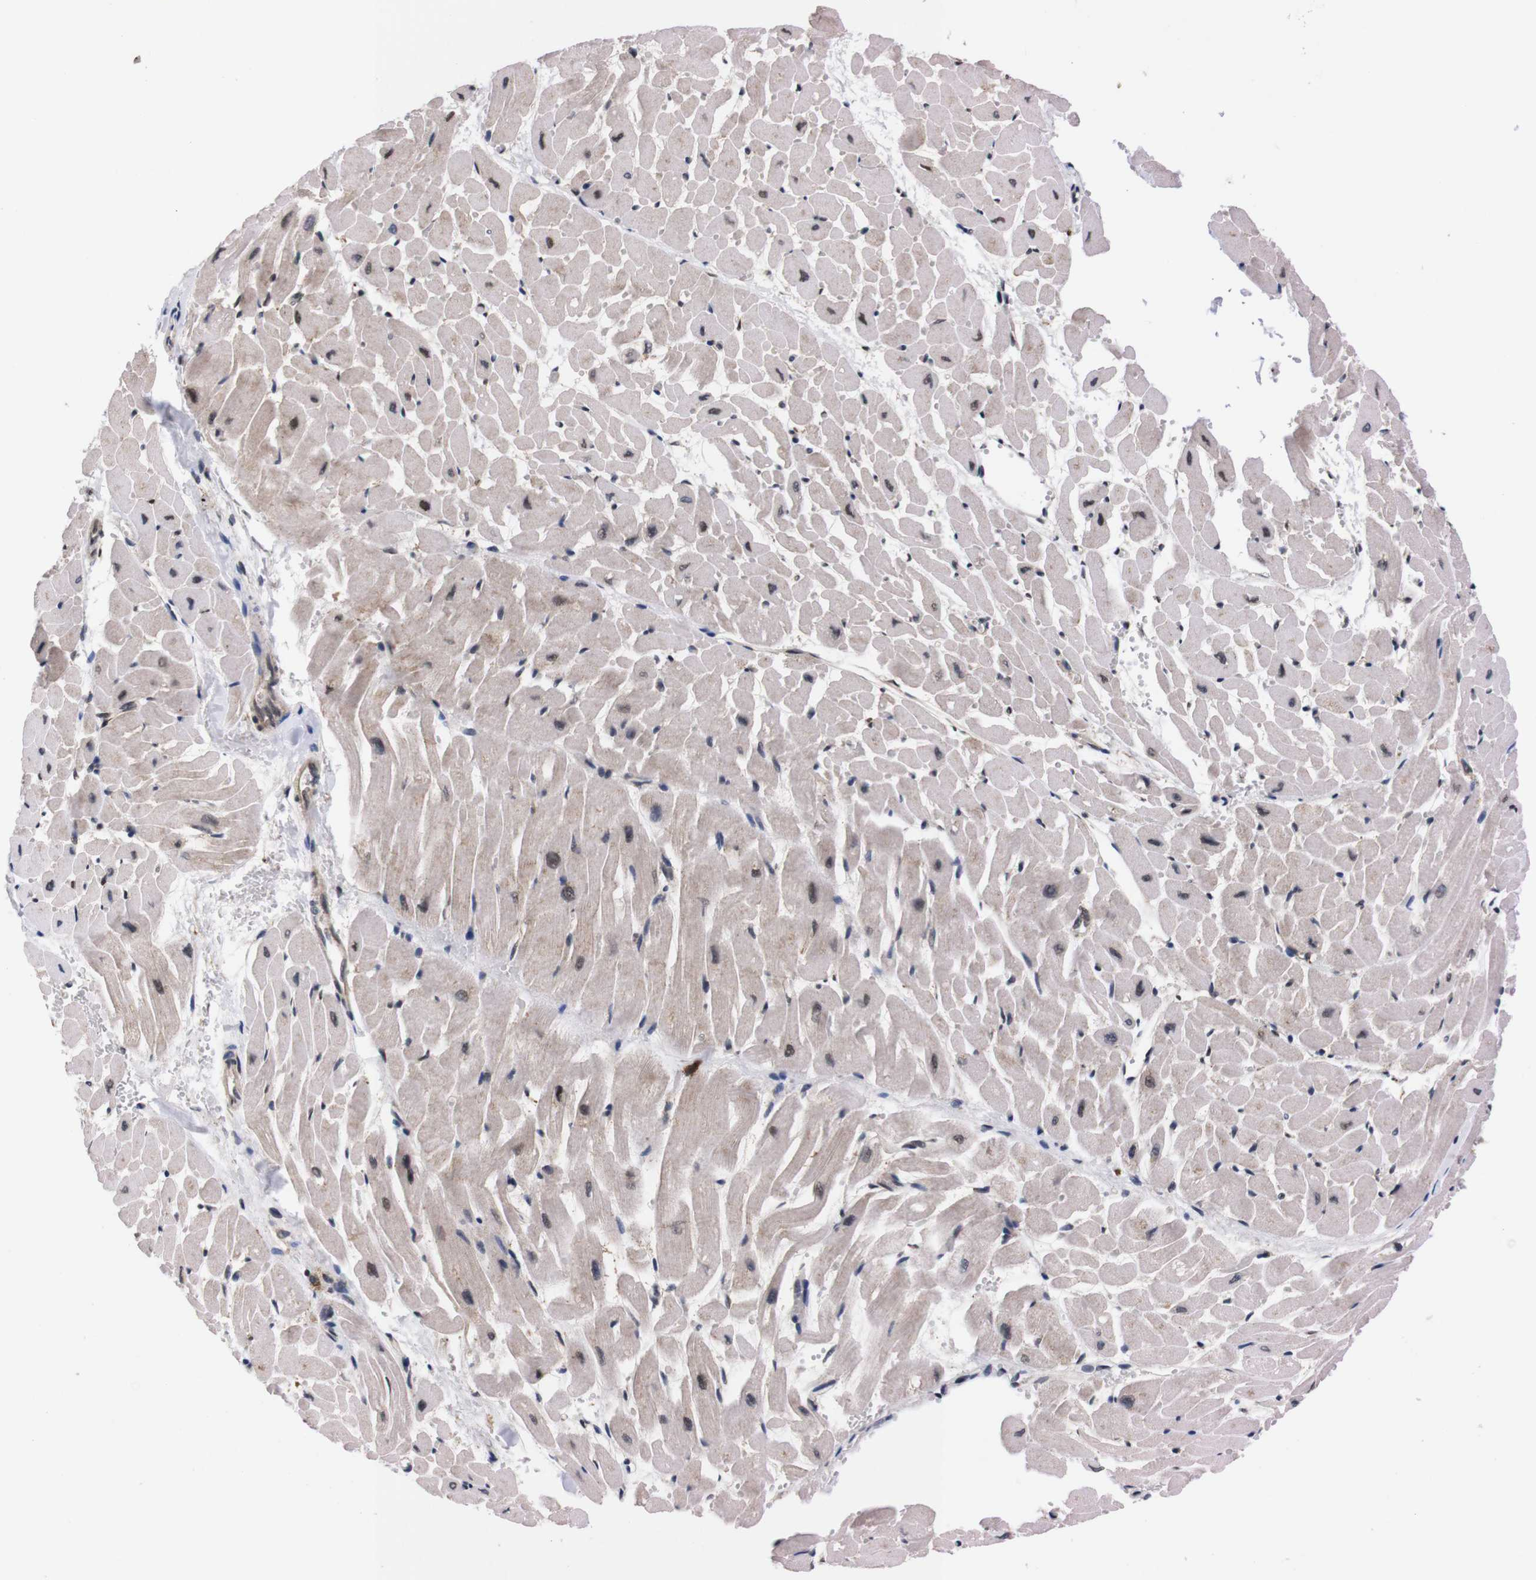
{"staining": {"intensity": "moderate", "quantity": "<25%", "location": "nuclear"}, "tissue": "heart muscle", "cell_type": "Cardiomyocytes", "image_type": "normal", "snomed": [{"axis": "morphology", "description": "Normal tissue, NOS"}, {"axis": "topography", "description": "Heart"}], "caption": "IHC staining of normal heart muscle, which demonstrates low levels of moderate nuclear positivity in about <25% of cardiomyocytes indicating moderate nuclear protein staining. The staining was performed using DAB (brown) for protein detection and nuclei were counterstained in hematoxylin (blue).", "gene": "UBQLN2", "patient": {"sex": "male", "age": 45}}